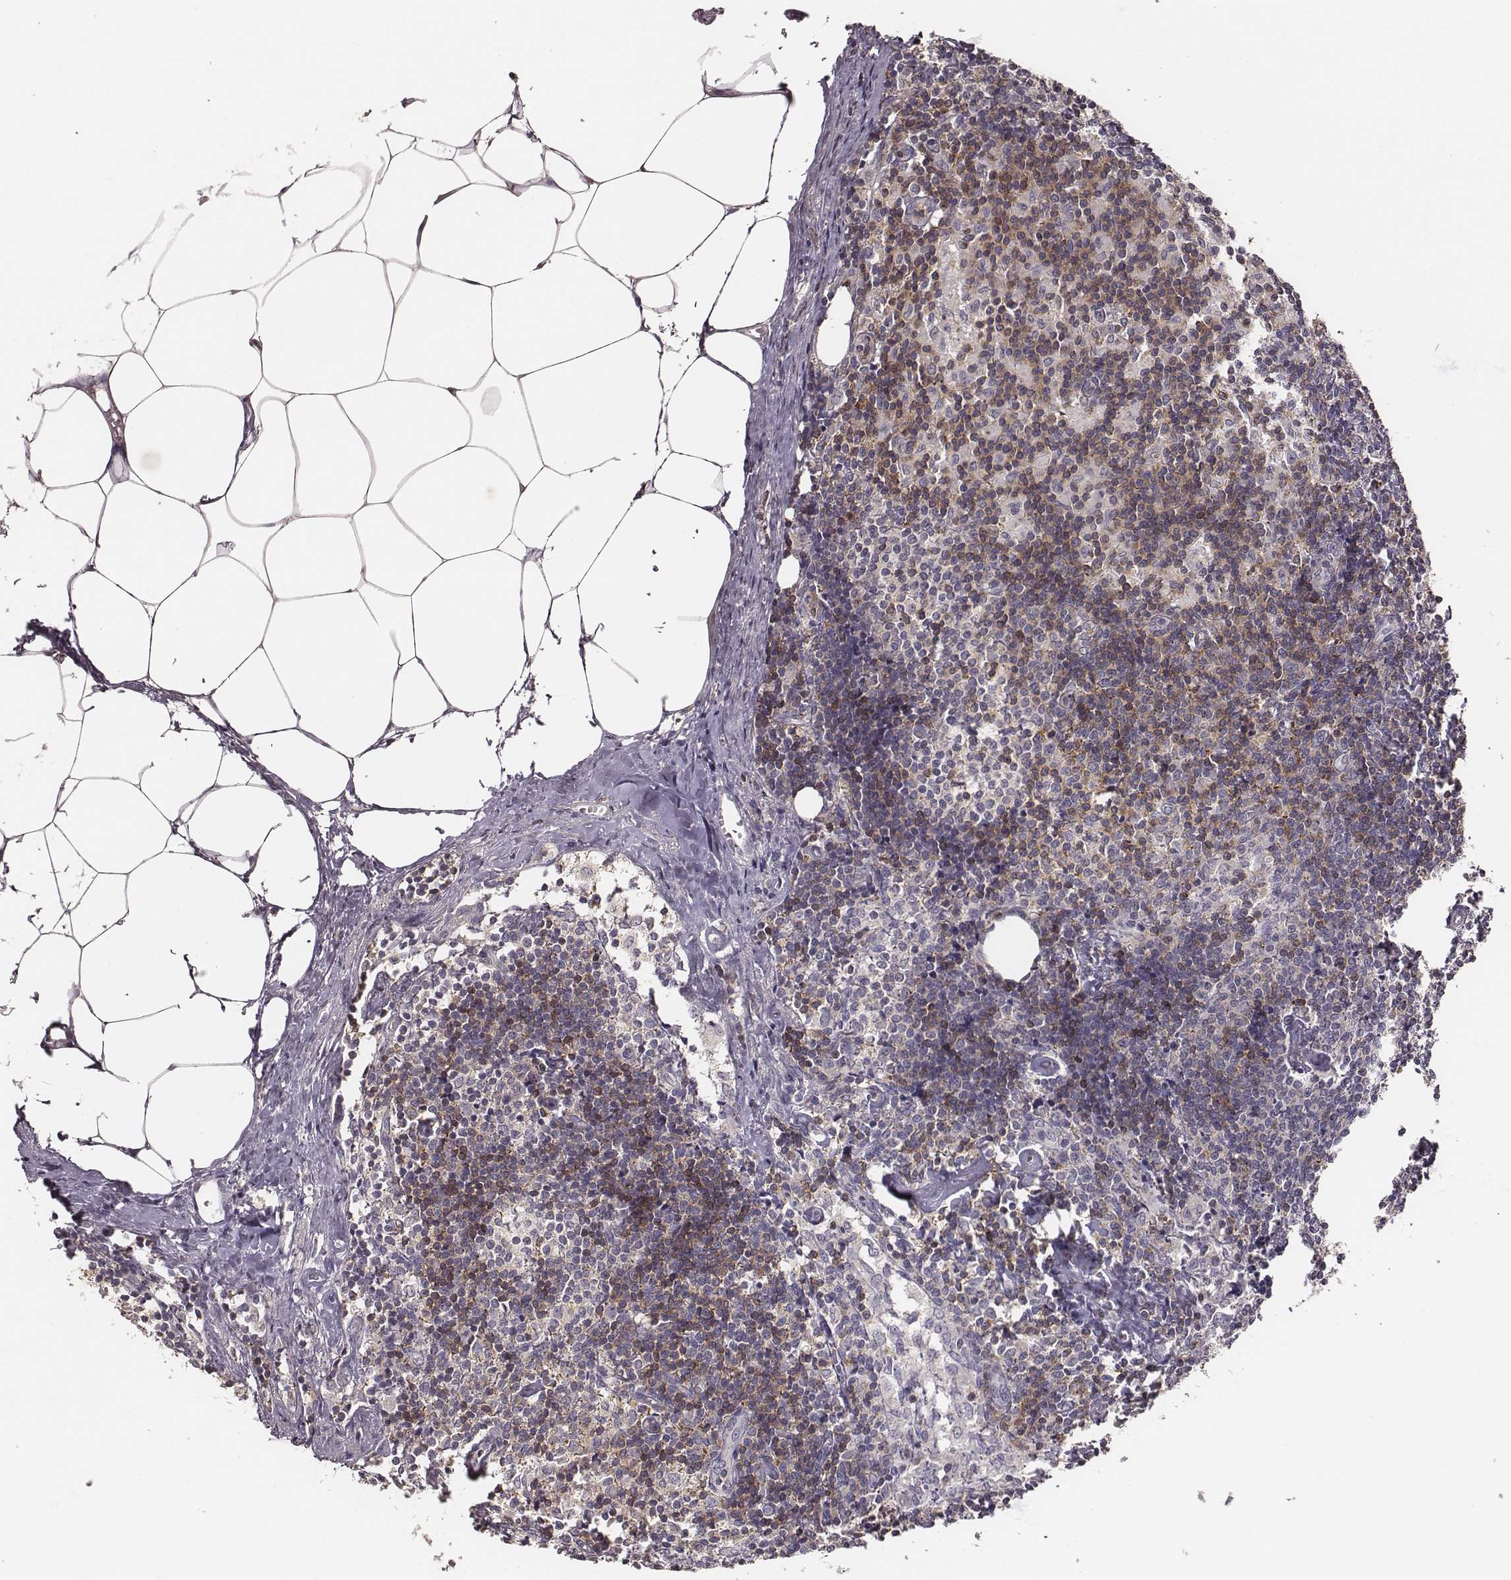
{"staining": {"intensity": "strong", "quantity": "25%-75%", "location": "cytoplasmic/membranous"}, "tissue": "lymph node", "cell_type": "Non-germinal center cells", "image_type": "normal", "snomed": [{"axis": "morphology", "description": "Normal tissue, NOS"}, {"axis": "topography", "description": "Lymph node"}], "caption": "Immunohistochemical staining of normal human lymph node shows 25%-75% levels of strong cytoplasmic/membranous protein positivity in about 25%-75% of non-germinal center cells.", "gene": "PILRA", "patient": {"sex": "female", "age": 69}}